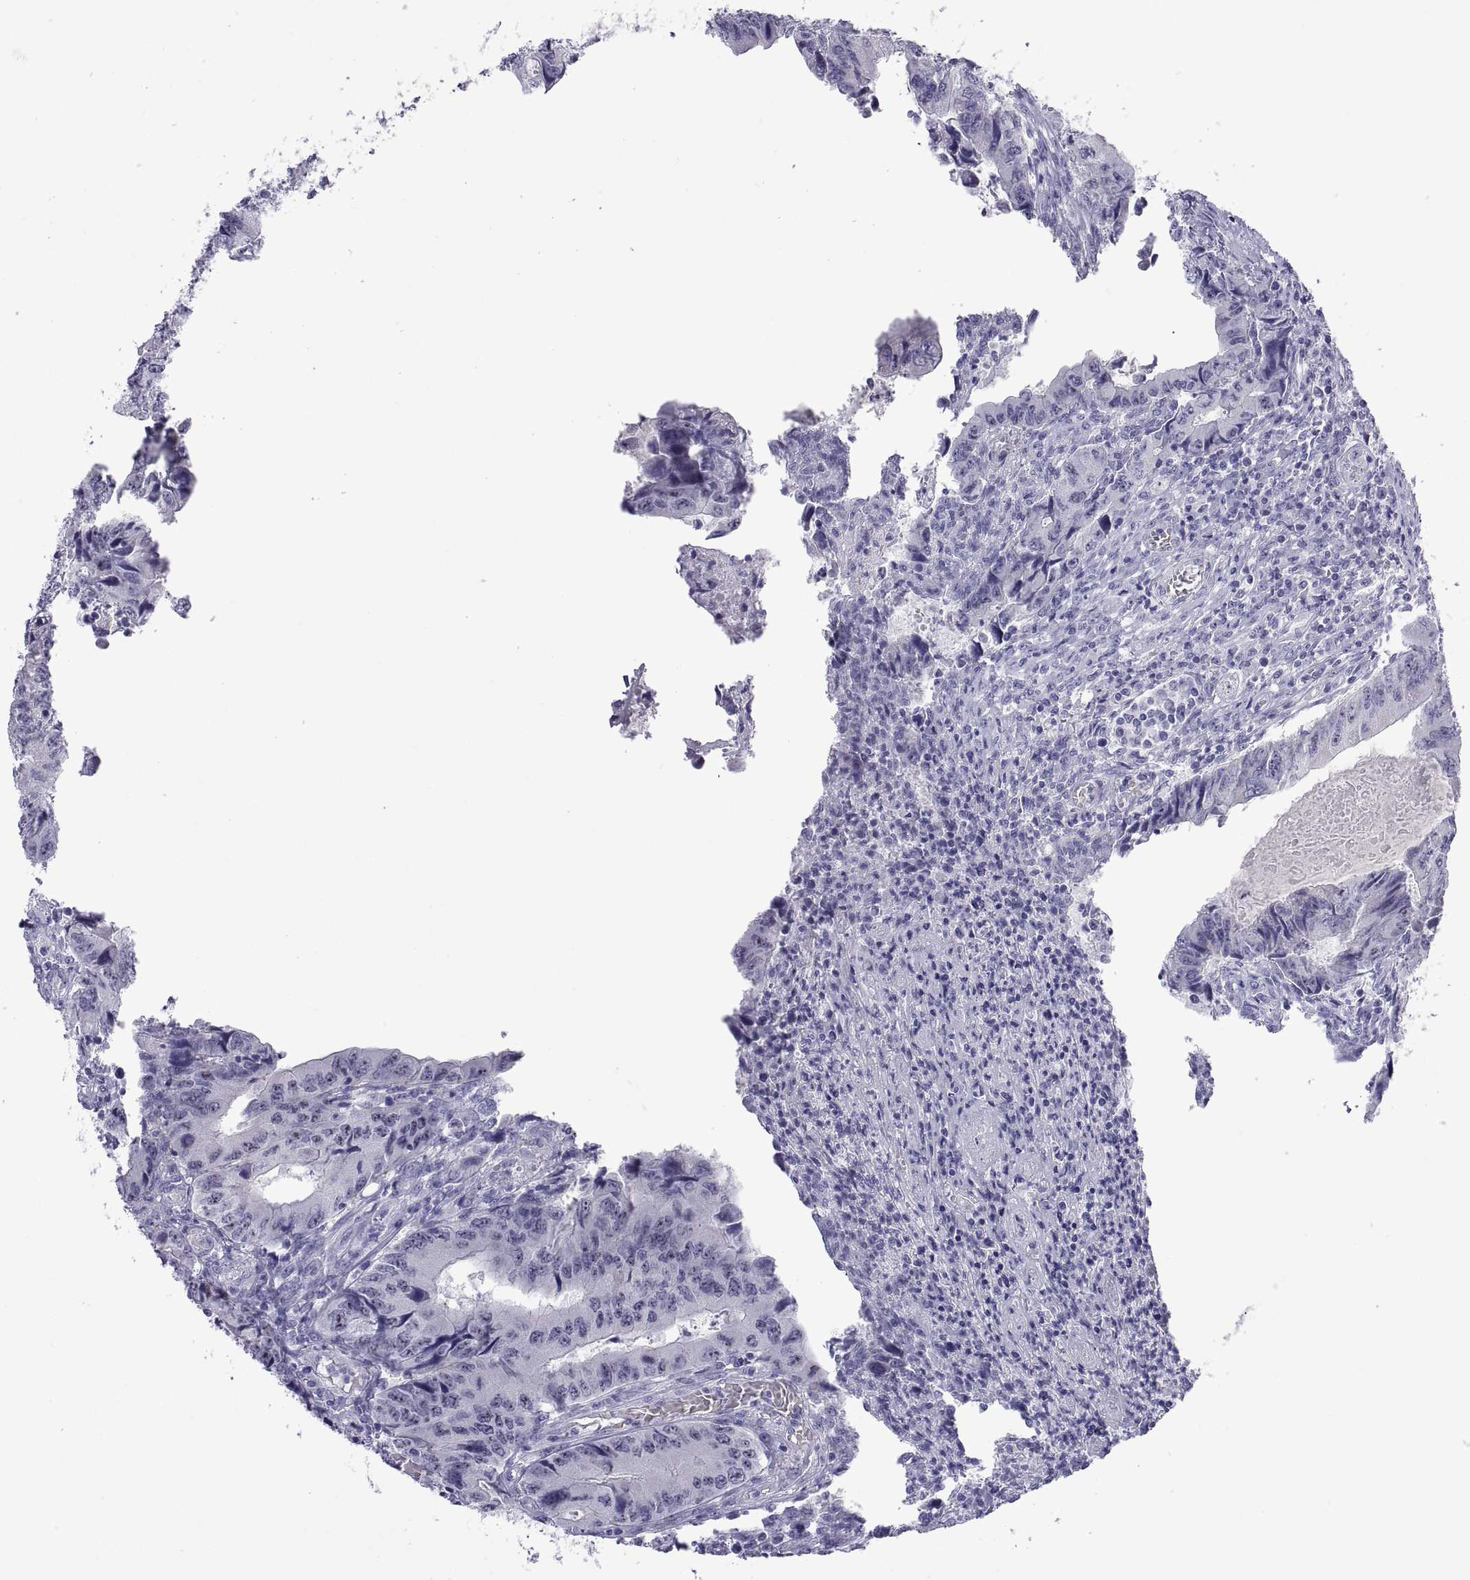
{"staining": {"intensity": "negative", "quantity": "none", "location": "none"}, "tissue": "colorectal cancer", "cell_type": "Tumor cells", "image_type": "cancer", "snomed": [{"axis": "morphology", "description": "Adenocarcinoma, NOS"}, {"axis": "topography", "description": "Colon"}], "caption": "The image reveals no staining of tumor cells in colorectal cancer (adenocarcinoma).", "gene": "VSX2", "patient": {"sex": "male", "age": 53}}